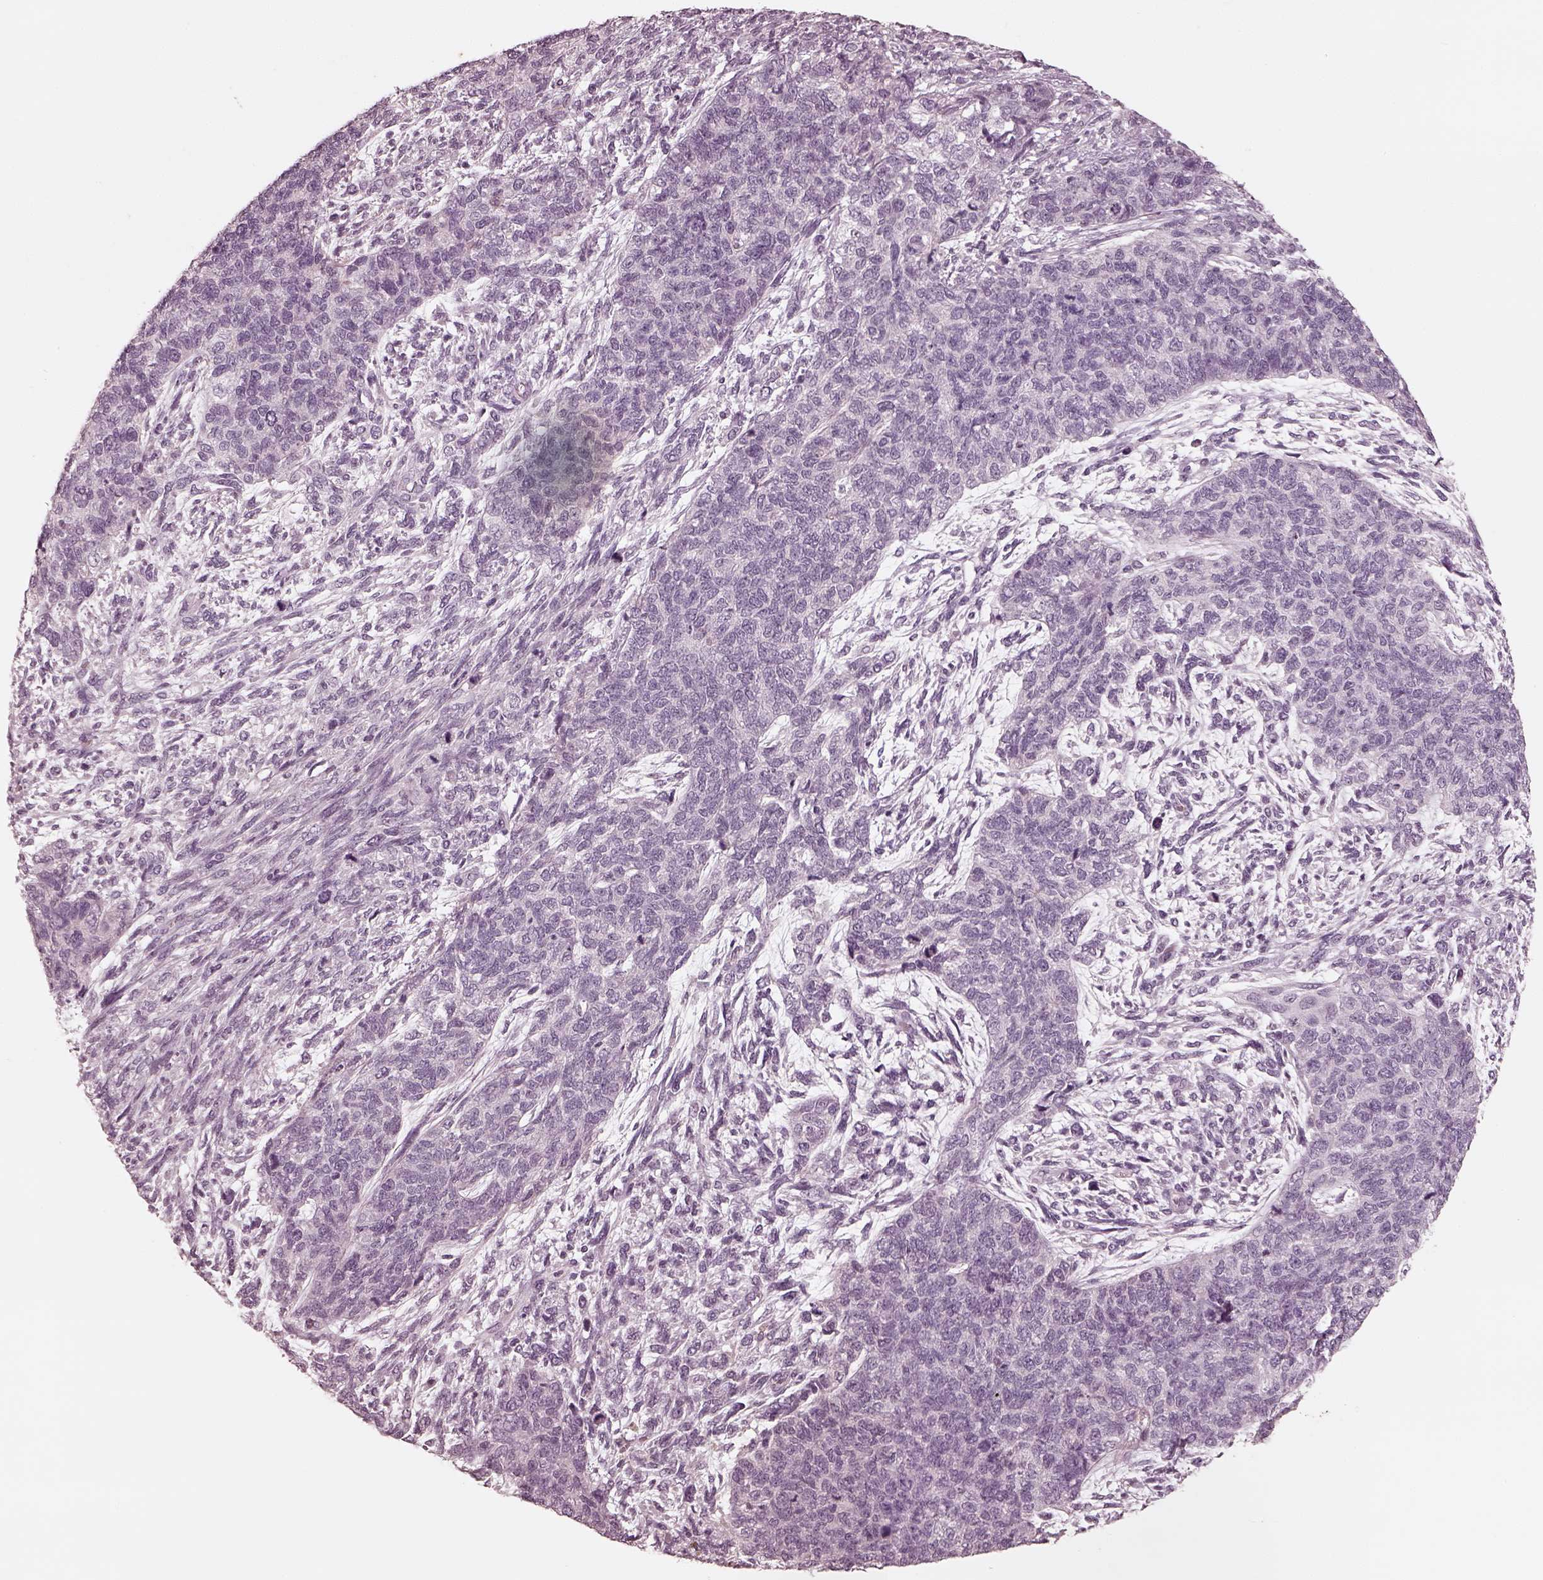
{"staining": {"intensity": "negative", "quantity": "none", "location": "none"}, "tissue": "cervical cancer", "cell_type": "Tumor cells", "image_type": "cancer", "snomed": [{"axis": "morphology", "description": "Squamous cell carcinoma, NOS"}, {"axis": "topography", "description": "Cervix"}], "caption": "IHC photomicrograph of neoplastic tissue: cervical cancer (squamous cell carcinoma) stained with DAB (3,3'-diaminobenzidine) displays no significant protein positivity in tumor cells.", "gene": "ADRB3", "patient": {"sex": "female", "age": 63}}